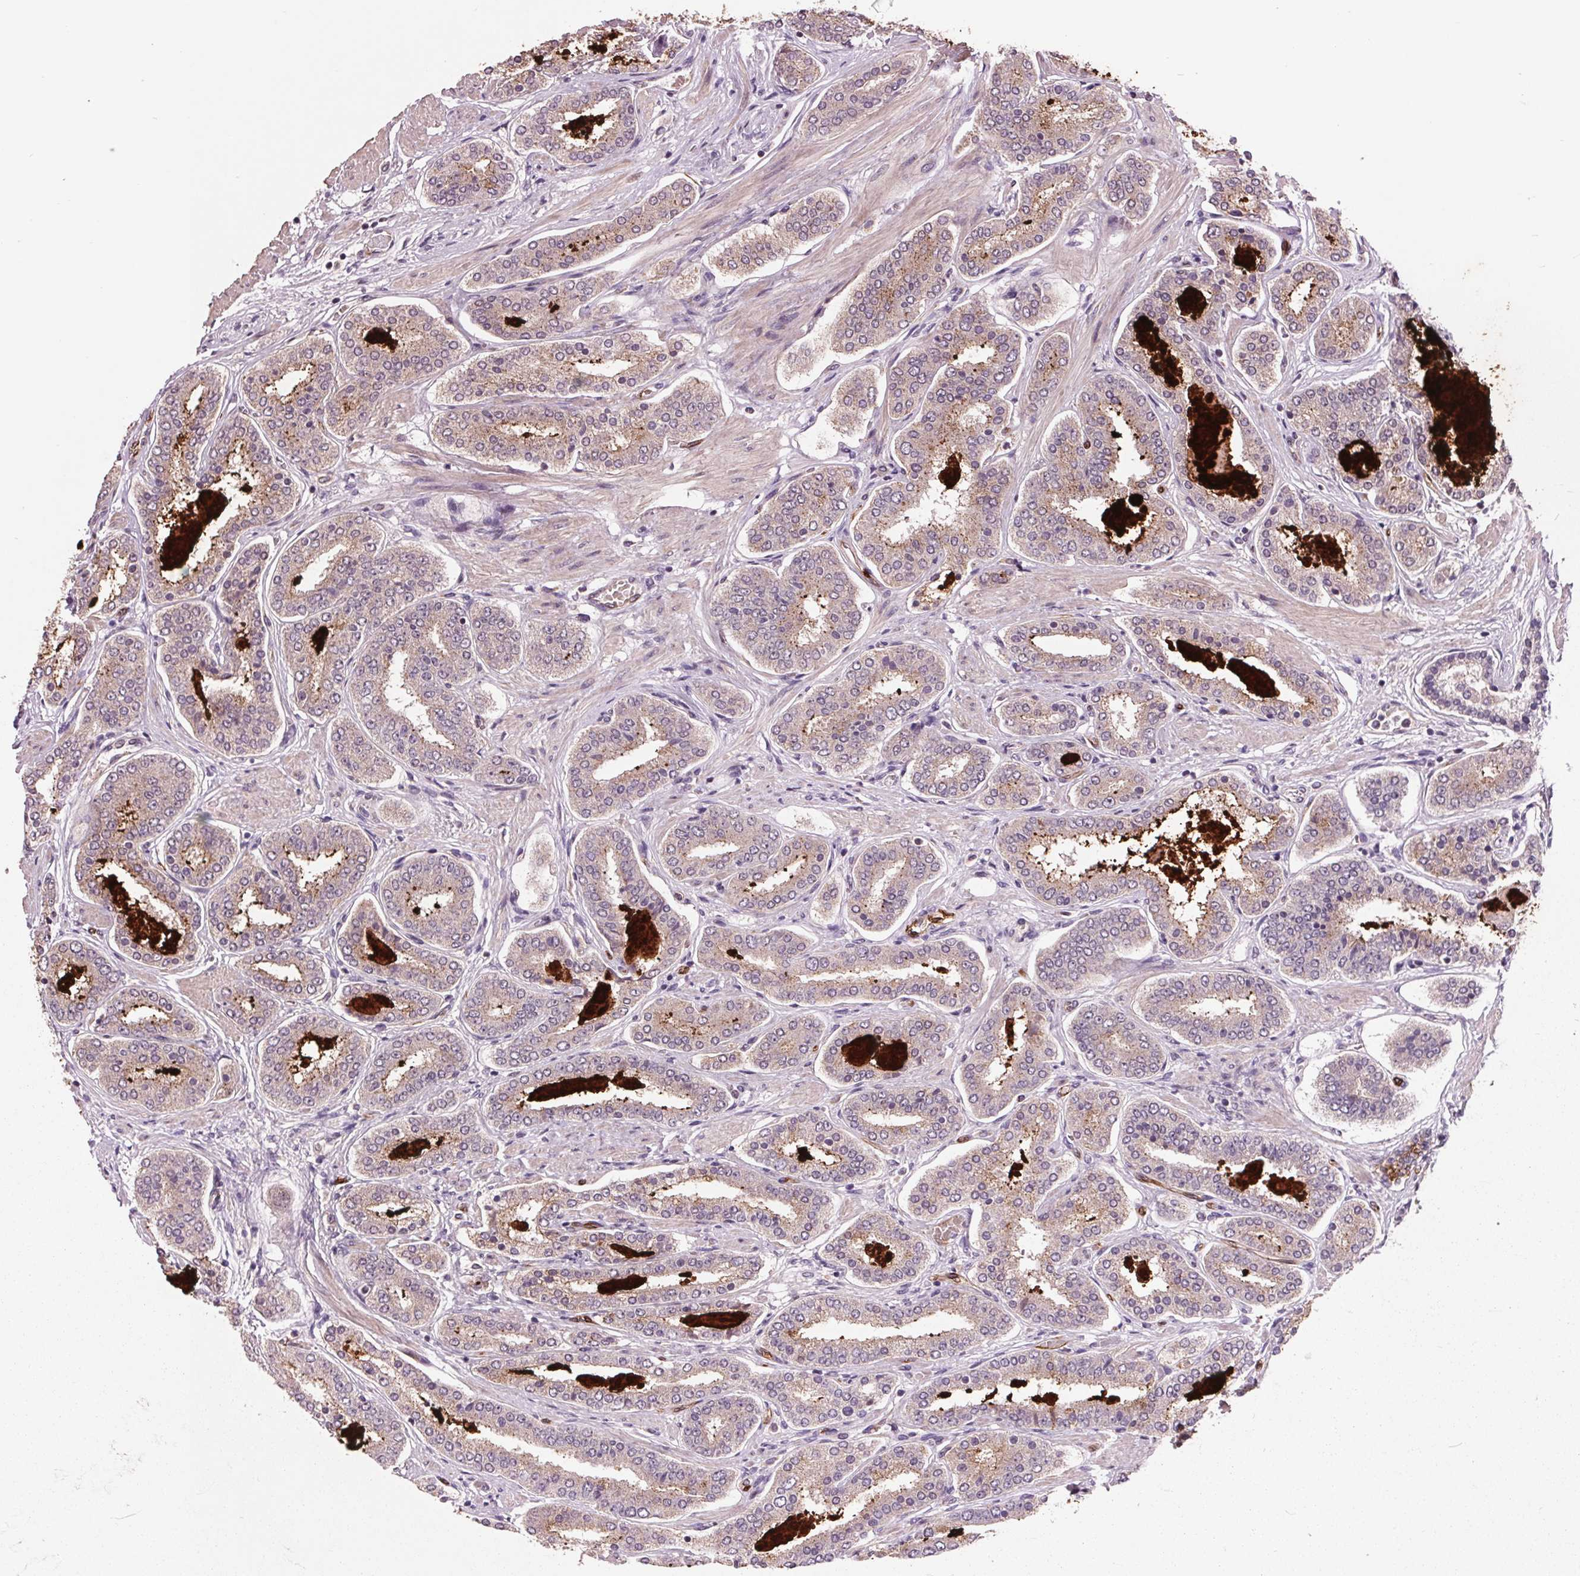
{"staining": {"intensity": "moderate", "quantity": "<25%", "location": "cytoplasmic/membranous"}, "tissue": "prostate cancer", "cell_type": "Tumor cells", "image_type": "cancer", "snomed": [{"axis": "morphology", "description": "Adenocarcinoma, High grade"}, {"axis": "topography", "description": "Prostate"}], "caption": "This is a histology image of immunohistochemistry (IHC) staining of high-grade adenocarcinoma (prostate), which shows moderate expression in the cytoplasmic/membranous of tumor cells.", "gene": "MAPK8", "patient": {"sex": "male", "age": 63}}